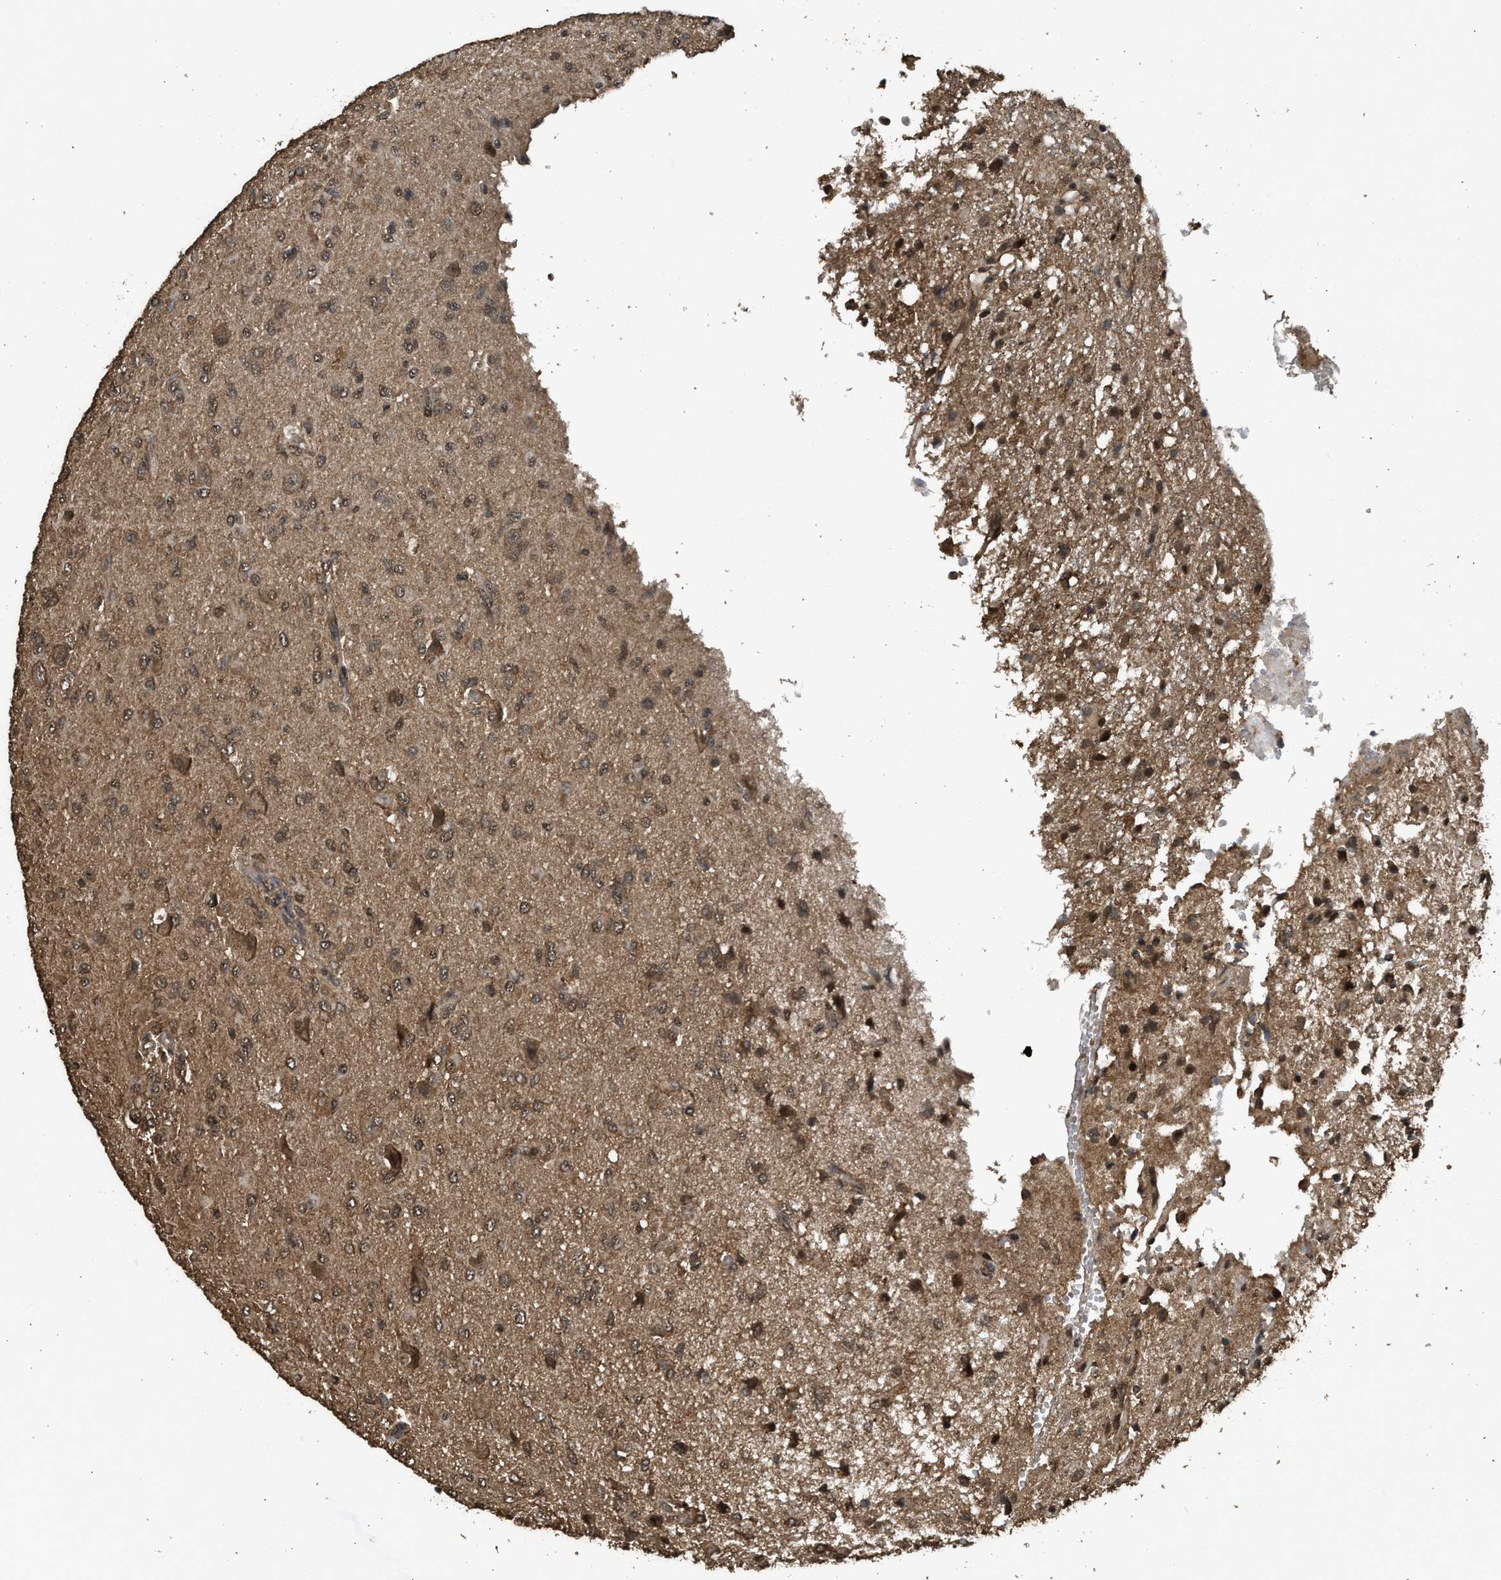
{"staining": {"intensity": "moderate", "quantity": ">75%", "location": "cytoplasmic/membranous"}, "tissue": "glioma", "cell_type": "Tumor cells", "image_type": "cancer", "snomed": [{"axis": "morphology", "description": "Glioma, malignant, High grade"}, {"axis": "topography", "description": "Brain"}], "caption": "Immunohistochemistry (DAB (3,3'-diaminobenzidine)) staining of human glioma displays moderate cytoplasmic/membranous protein expression in about >75% of tumor cells.", "gene": "MYBL2", "patient": {"sex": "female", "age": 59}}